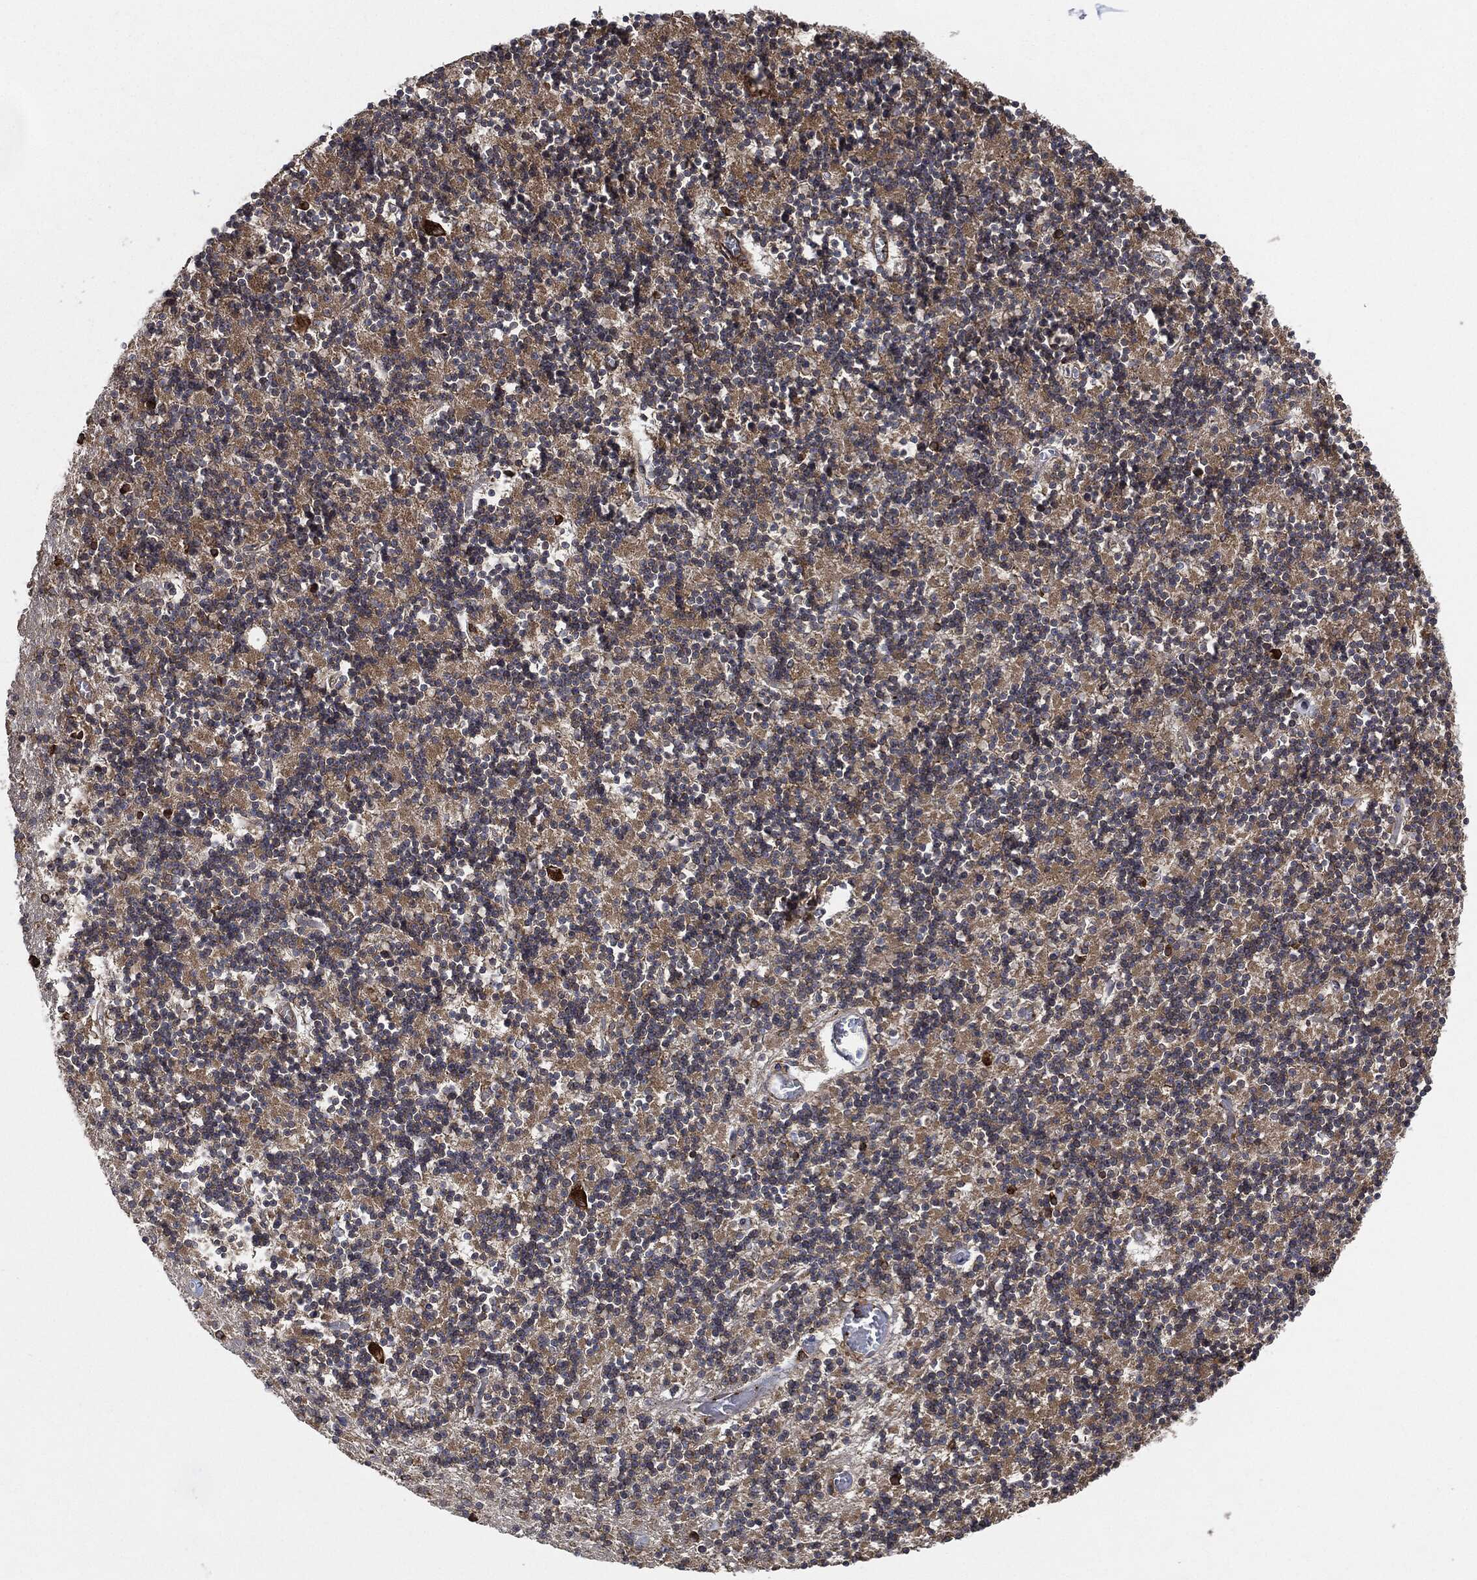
{"staining": {"intensity": "strong", "quantity": "<25%", "location": "cytoplasmic/membranous"}, "tissue": "cerebellum", "cell_type": "Cells in granular layer", "image_type": "normal", "snomed": [{"axis": "morphology", "description": "Normal tissue, NOS"}, {"axis": "topography", "description": "Cerebellum"}], "caption": "IHC (DAB (3,3'-diaminobenzidine)) staining of unremarkable human cerebellum demonstrates strong cytoplasmic/membranous protein staining in about <25% of cells in granular layer.", "gene": "AMFR", "patient": {"sex": "female", "age": 64}}